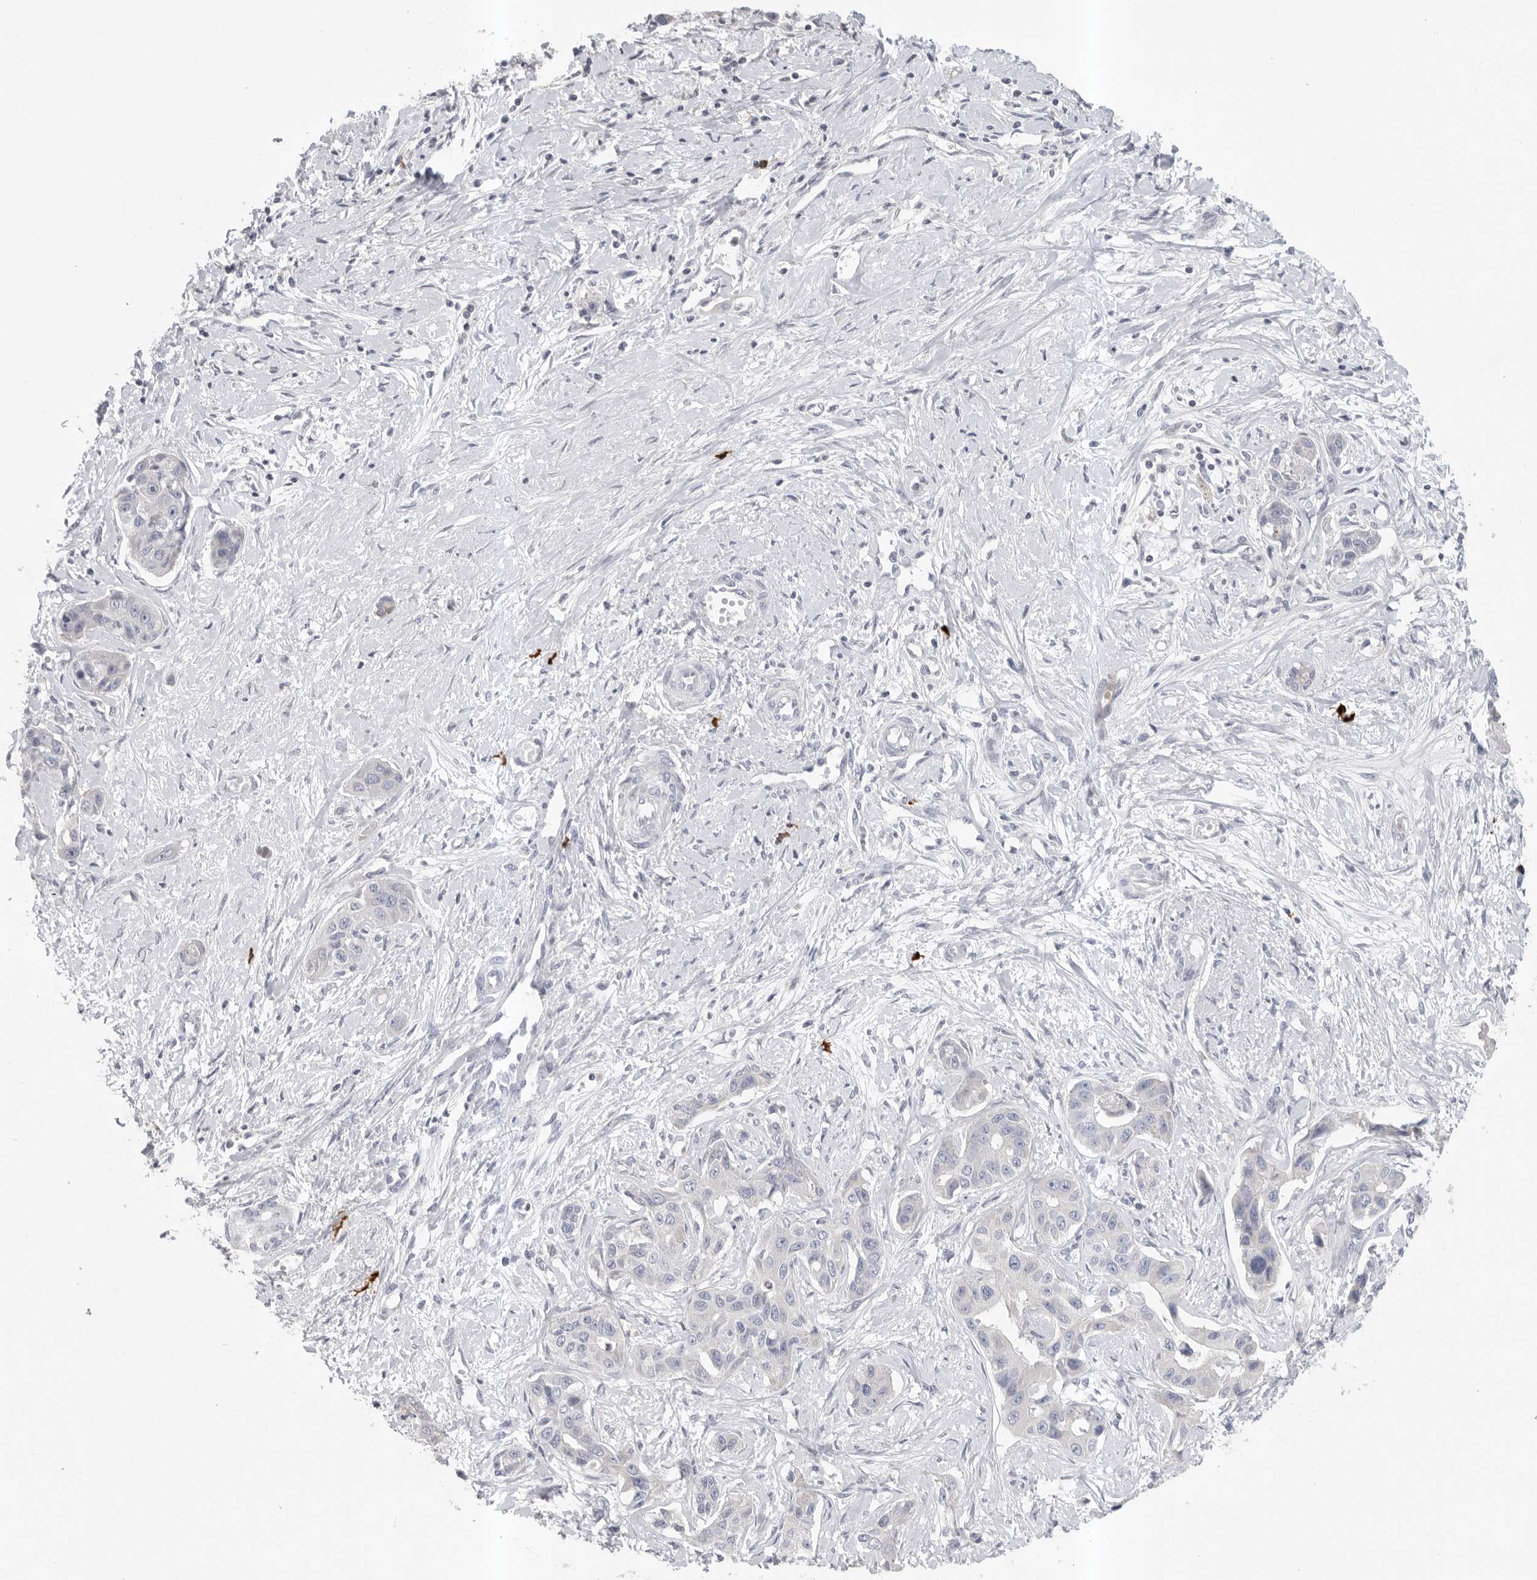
{"staining": {"intensity": "negative", "quantity": "none", "location": "none"}, "tissue": "liver cancer", "cell_type": "Tumor cells", "image_type": "cancer", "snomed": [{"axis": "morphology", "description": "Cholangiocarcinoma"}, {"axis": "topography", "description": "Liver"}], "caption": "The image reveals no significant positivity in tumor cells of liver cancer (cholangiocarcinoma).", "gene": "TMEM69", "patient": {"sex": "male", "age": 59}}